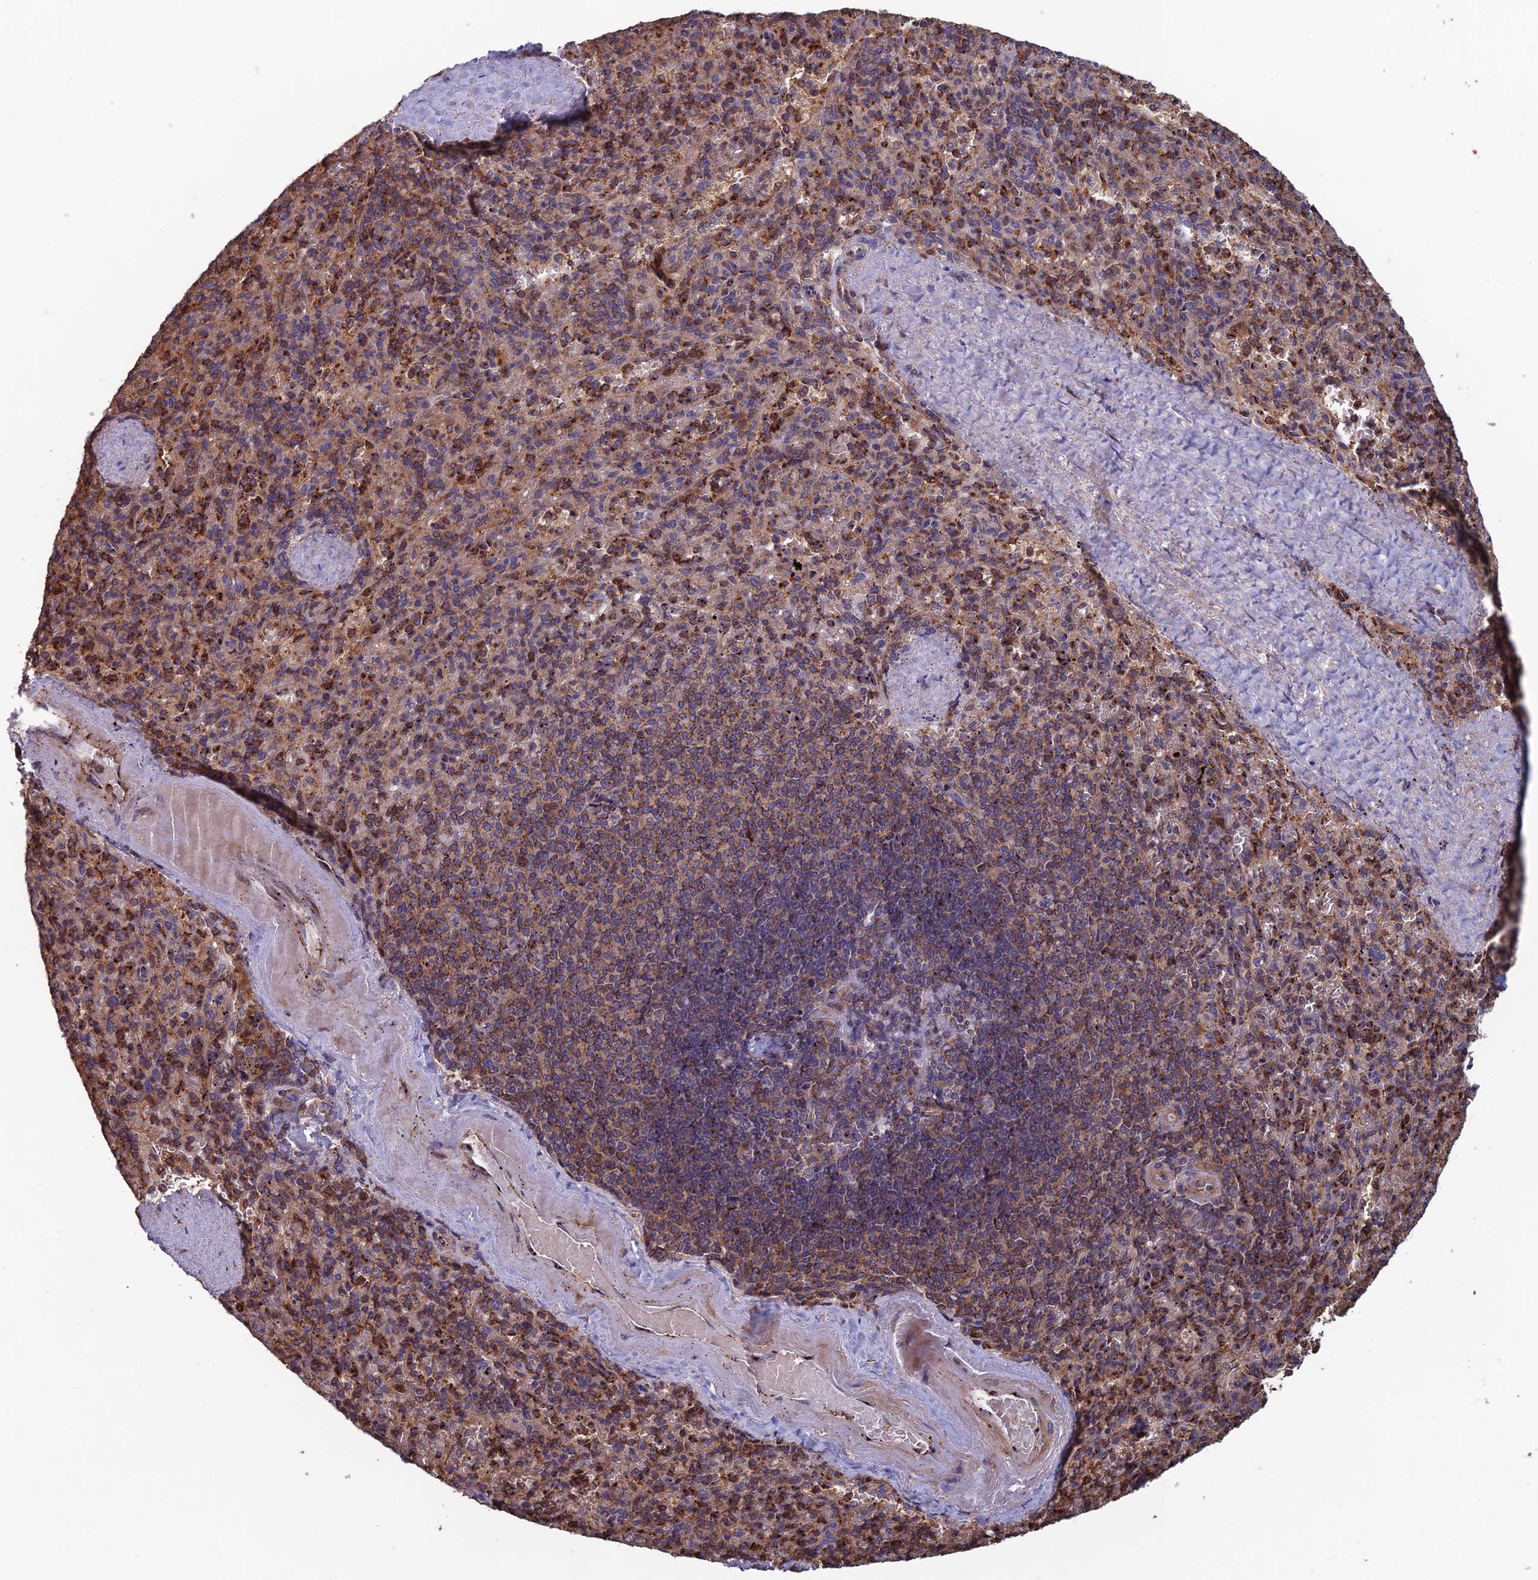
{"staining": {"intensity": "moderate", "quantity": ">75%", "location": "cytoplasmic/membranous"}, "tissue": "spleen", "cell_type": "Cells in red pulp", "image_type": "normal", "snomed": [{"axis": "morphology", "description": "Normal tissue, NOS"}, {"axis": "topography", "description": "Spleen"}], "caption": "Immunohistochemical staining of benign human spleen demonstrates medium levels of moderate cytoplasmic/membranous staining in about >75% of cells in red pulp. Using DAB (3,3'-diaminobenzidine) (brown) and hematoxylin (blue) stains, captured at high magnification using brightfield microscopy.", "gene": "C15orf62", "patient": {"sex": "male", "age": 82}}